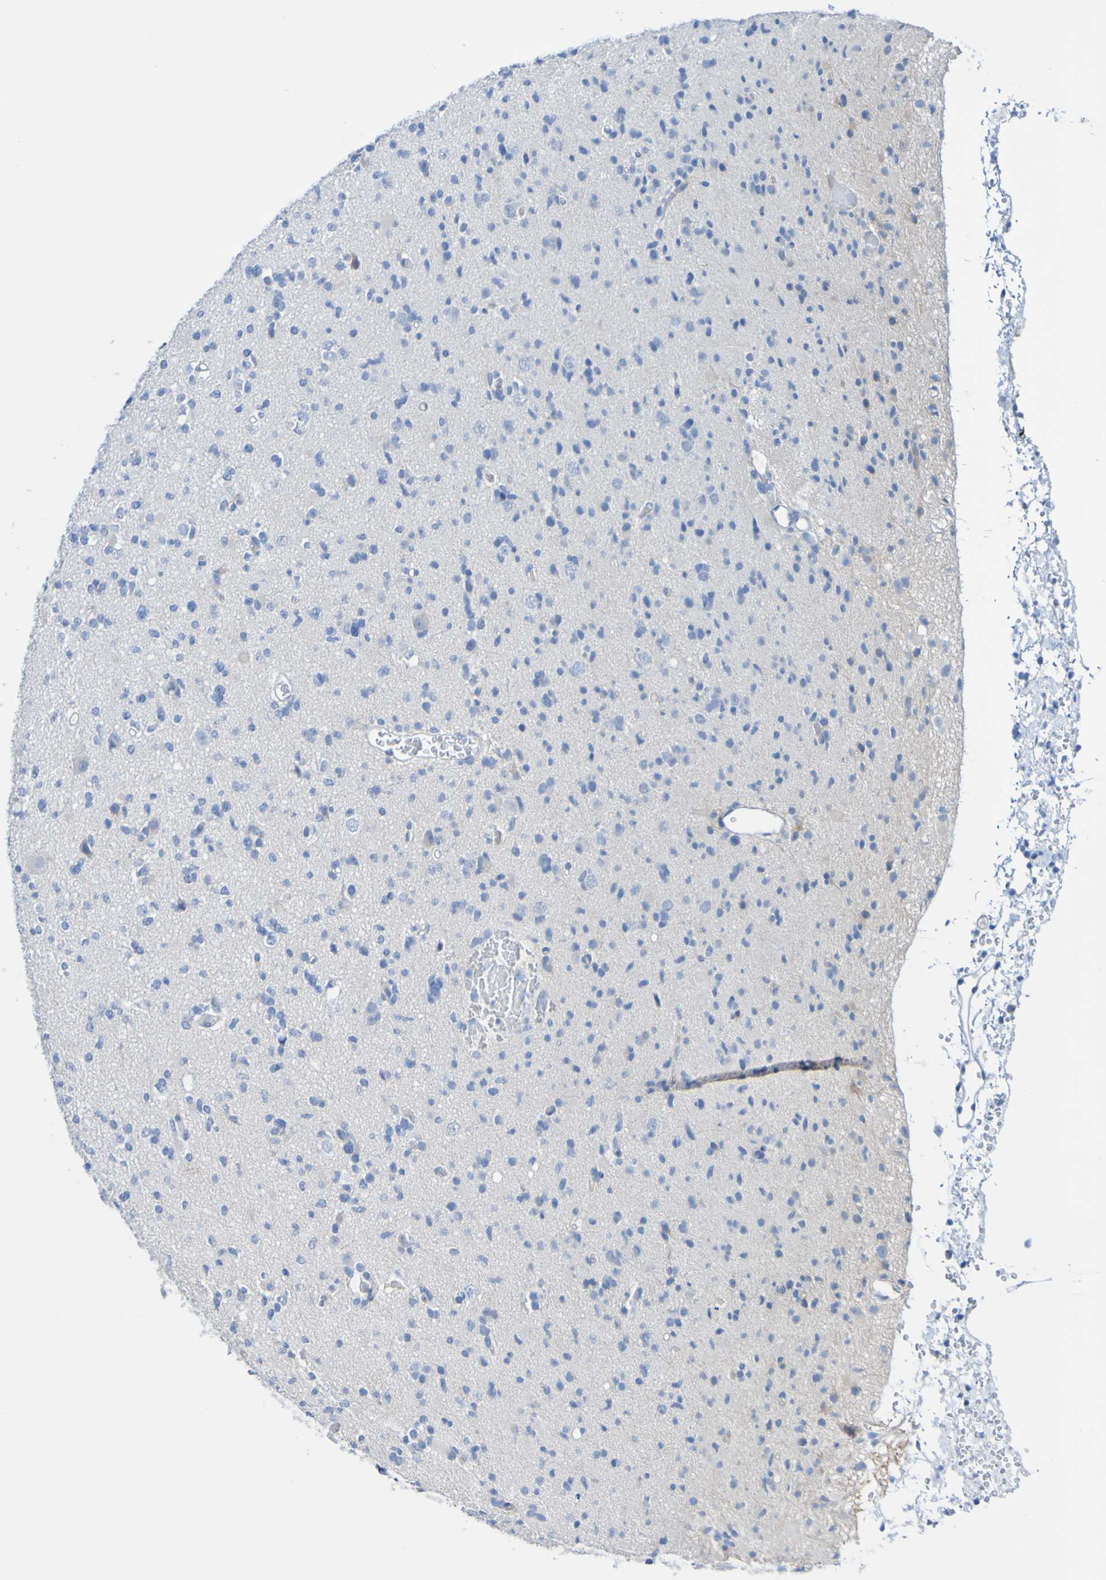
{"staining": {"intensity": "negative", "quantity": "none", "location": "none"}, "tissue": "glioma", "cell_type": "Tumor cells", "image_type": "cancer", "snomed": [{"axis": "morphology", "description": "Glioma, malignant, Low grade"}, {"axis": "topography", "description": "Brain"}], "caption": "Tumor cells are negative for brown protein staining in malignant glioma (low-grade).", "gene": "ACMSD", "patient": {"sex": "female", "age": 22}}